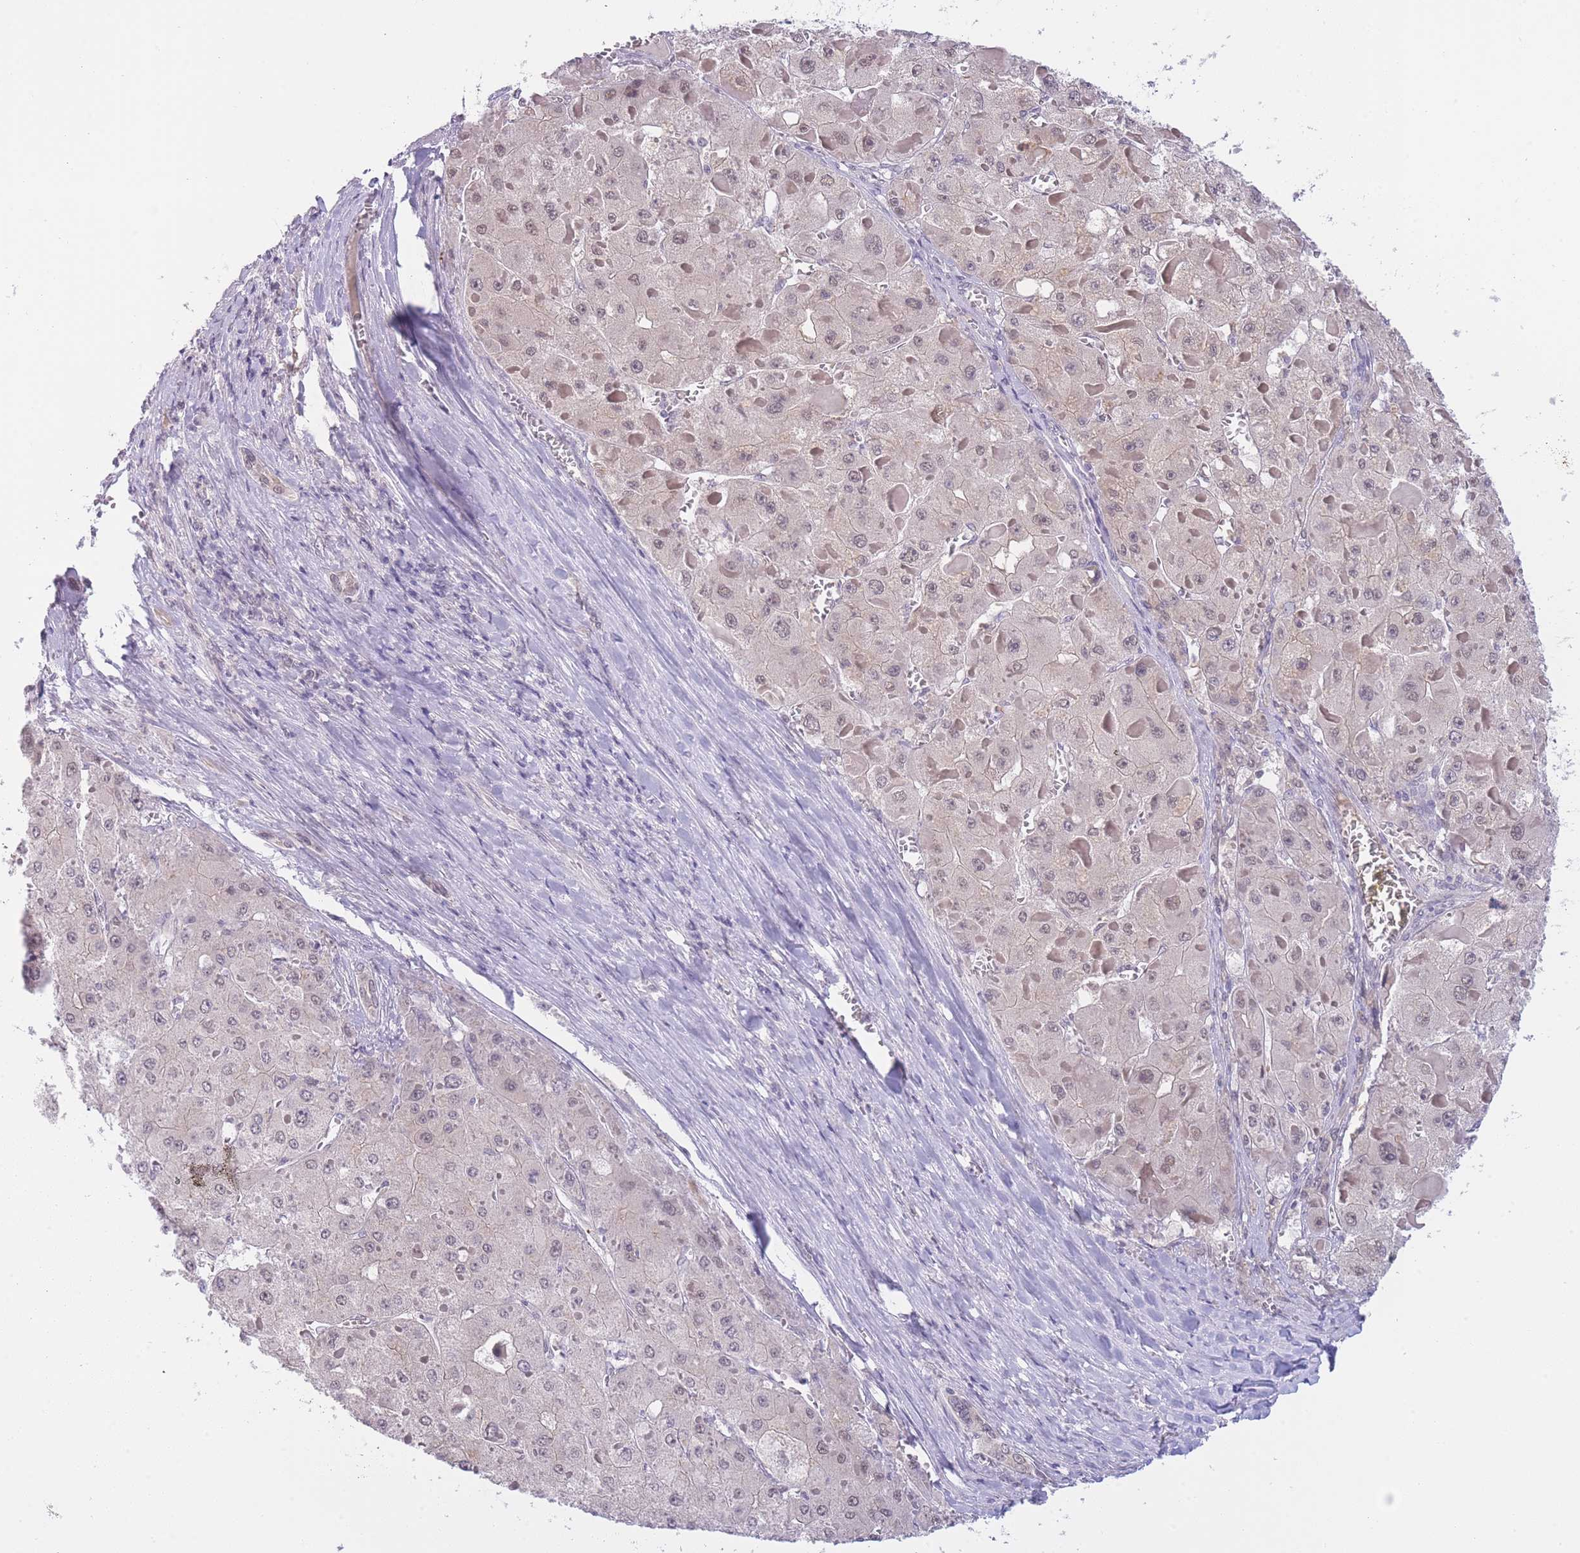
{"staining": {"intensity": "weak", "quantity": "25%-75%", "location": "nuclear"}, "tissue": "liver cancer", "cell_type": "Tumor cells", "image_type": "cancer", "snomed": [{"axis": "morphology", "description": "Carcinoma, Hepatocellular, NOS"}, {"axis": "topography", "description": "Liver"}], "caption": "High-magnification brightfield microscopy of liver cancer (hepatocellular carcinoma) stained with DAB (brown) and counterstained with hematoxylin (blue). tumor cells exhibit weak nuclear positivity is seen in about25%-75% of cells. Nuclei are stained in blue.", "gene": "GOLGA6L25", "patient": {"sex": "female", "age": 73}}